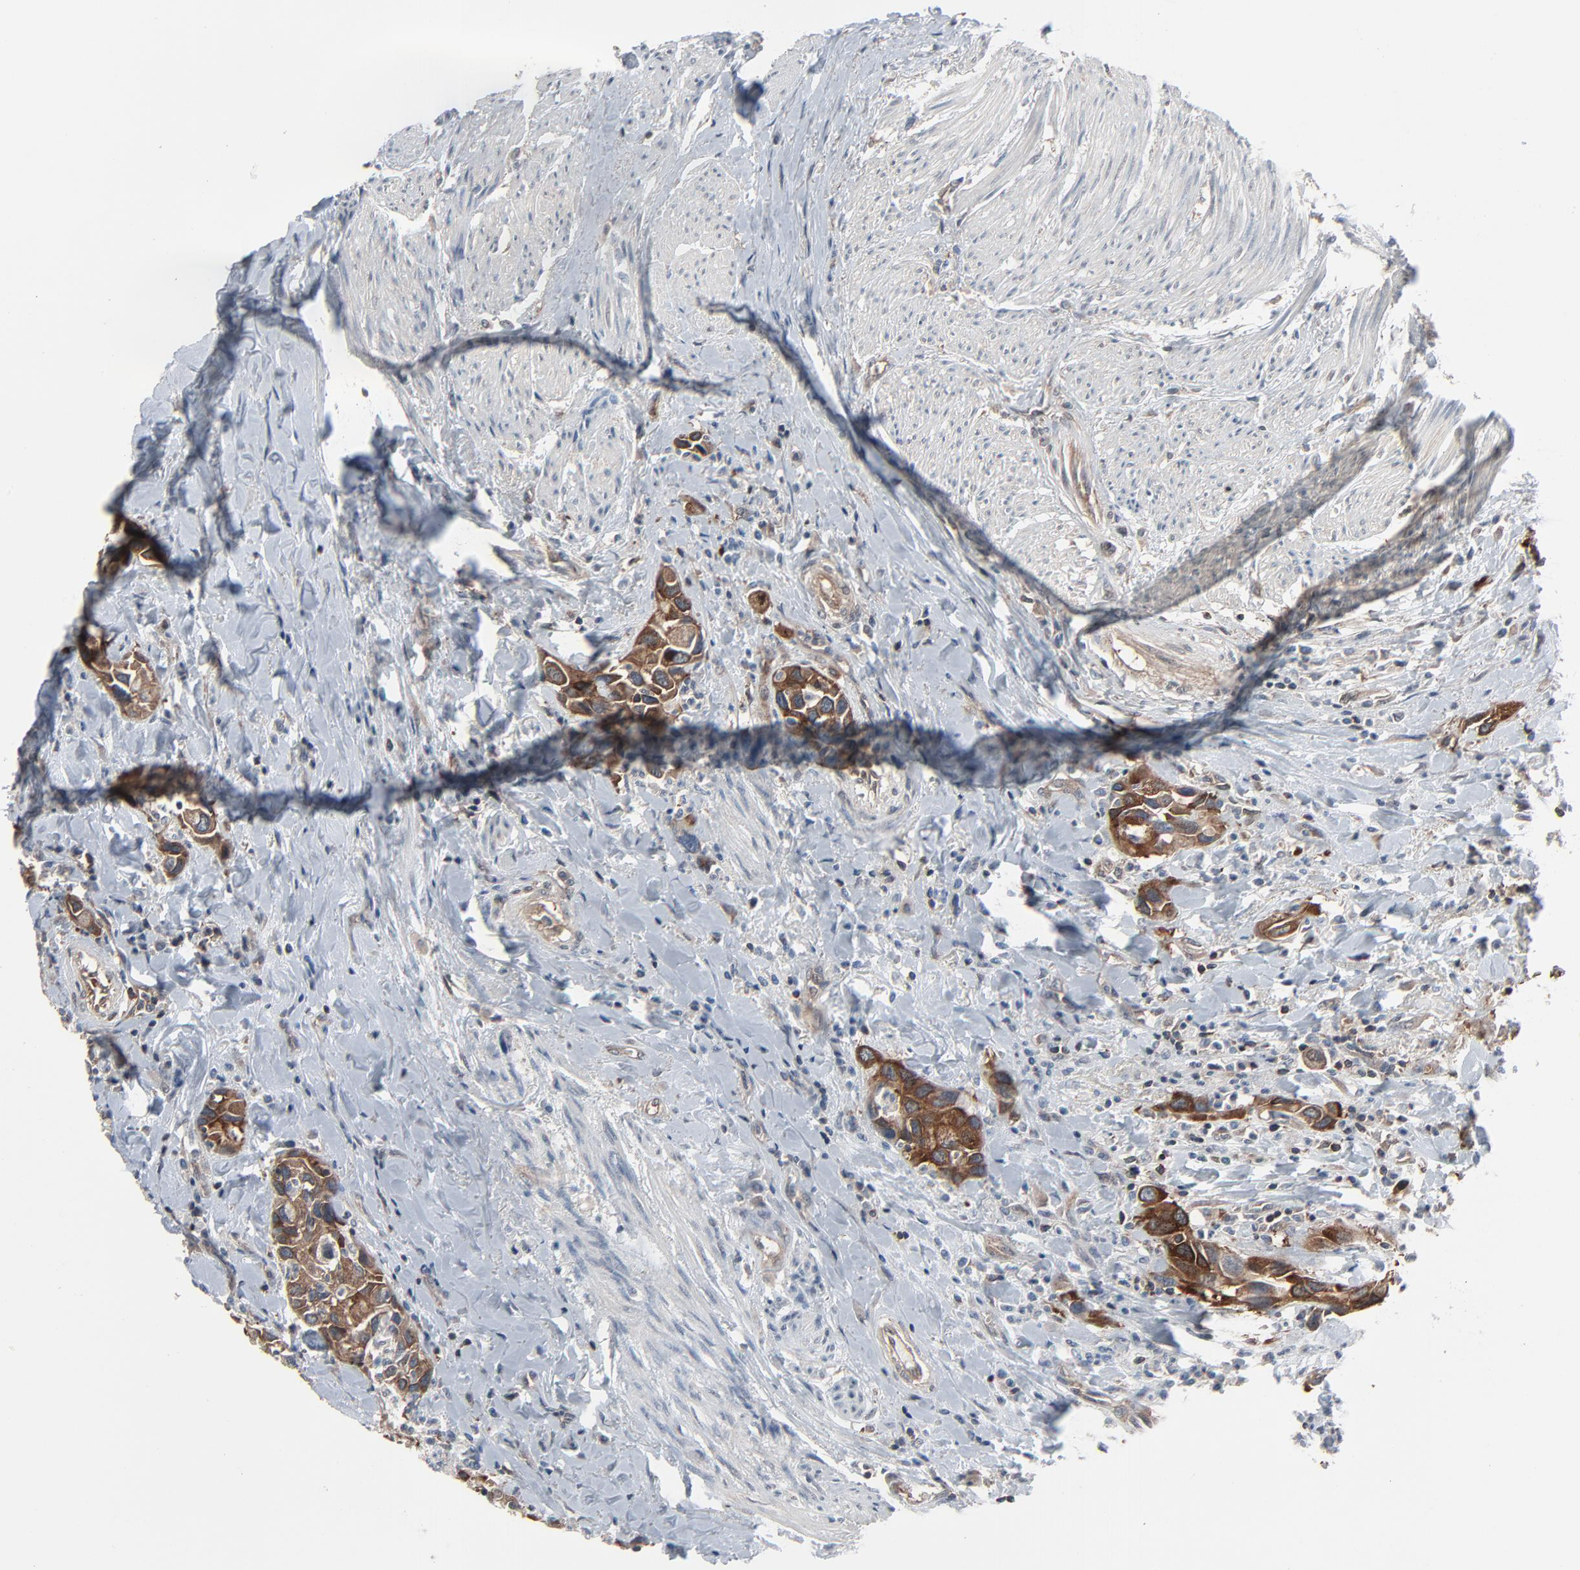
{"staining": {"intensity": "moderate", "quantity": ">75%", "location": "cytoplasmic/membranous"}, "tissue": "urothelial cancer", "cell_type": "Tumor cells", "image_type": "cancer", "snomed": [{"axis": "morphology", "description": "Urothelial carcinoma, High grade"}, {"axis": "topography", "description": "Urinary bladder"}], "caption": "This is an image of immunohistochemistry staining of high-grade urothelial carcinoma, which shows moderate positivity in the cytoplasmic/membranous of tumor cells.", "gene": "OPTN", "patient": {"sex": "male", "age": 66}}